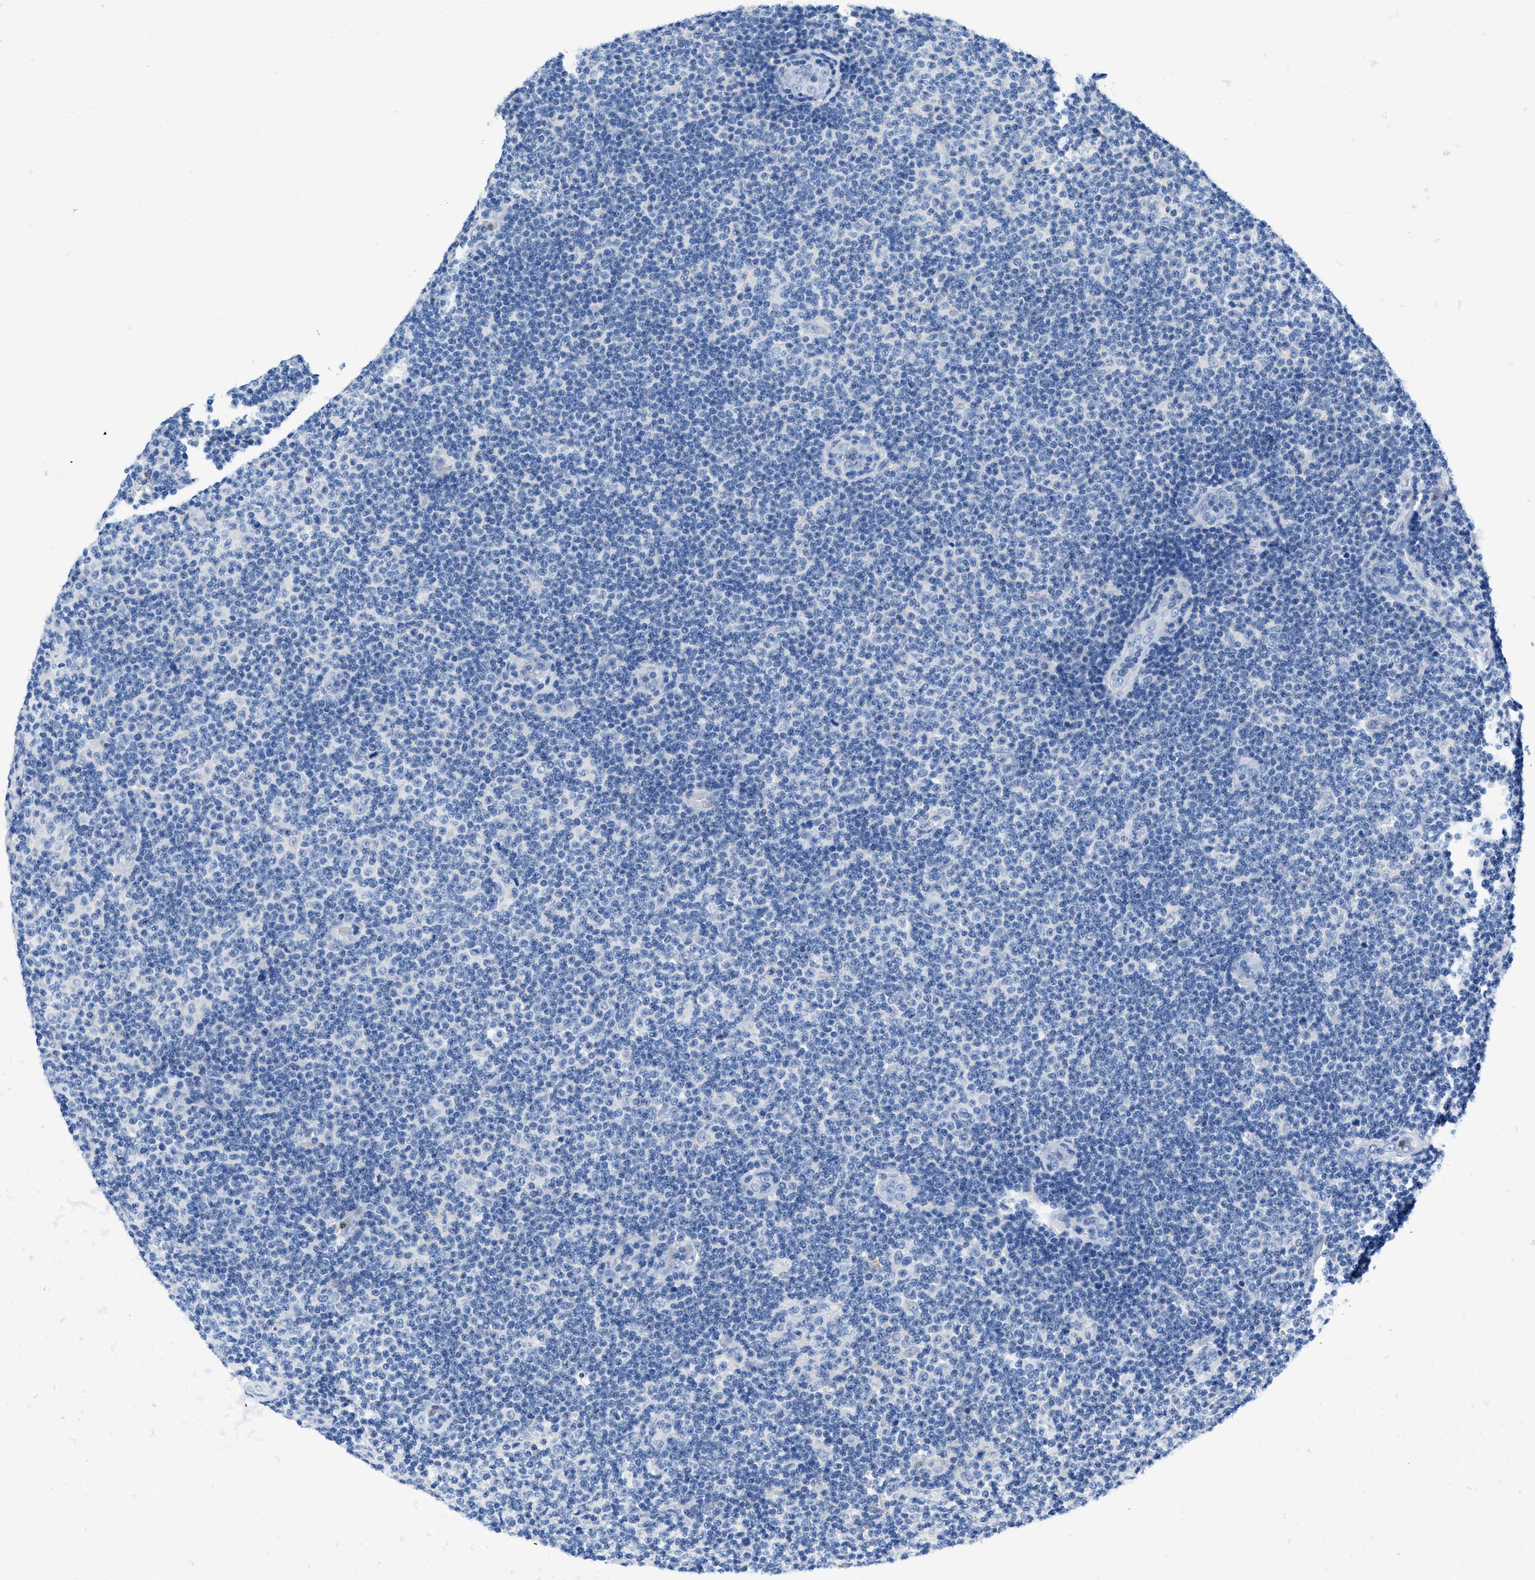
{"staining": {"intensity": "negative", "quantity": "none", "location": "none"}, "tissue": "lymphoma", "cell_type": "Tumor cells", "image_type": "cancer", "snomed": [{"axis": "morphology", "description": "Malignant lymphoma, non-Hodgkin's type, Low grade"}, {"axis": "topography", "description": "Lymph node"}], "caption": "Tumor cells are negative for protein expression in human lymphoma. The staining was performed using DAB (3,3'-diaminobenzidine) to visualize the protein expression in brown, while the nuclei were stained in blue with hematoxylin (Magnification: 20x).", "gene": "NEB", "patient": {"sex": "male", "age": 83}}